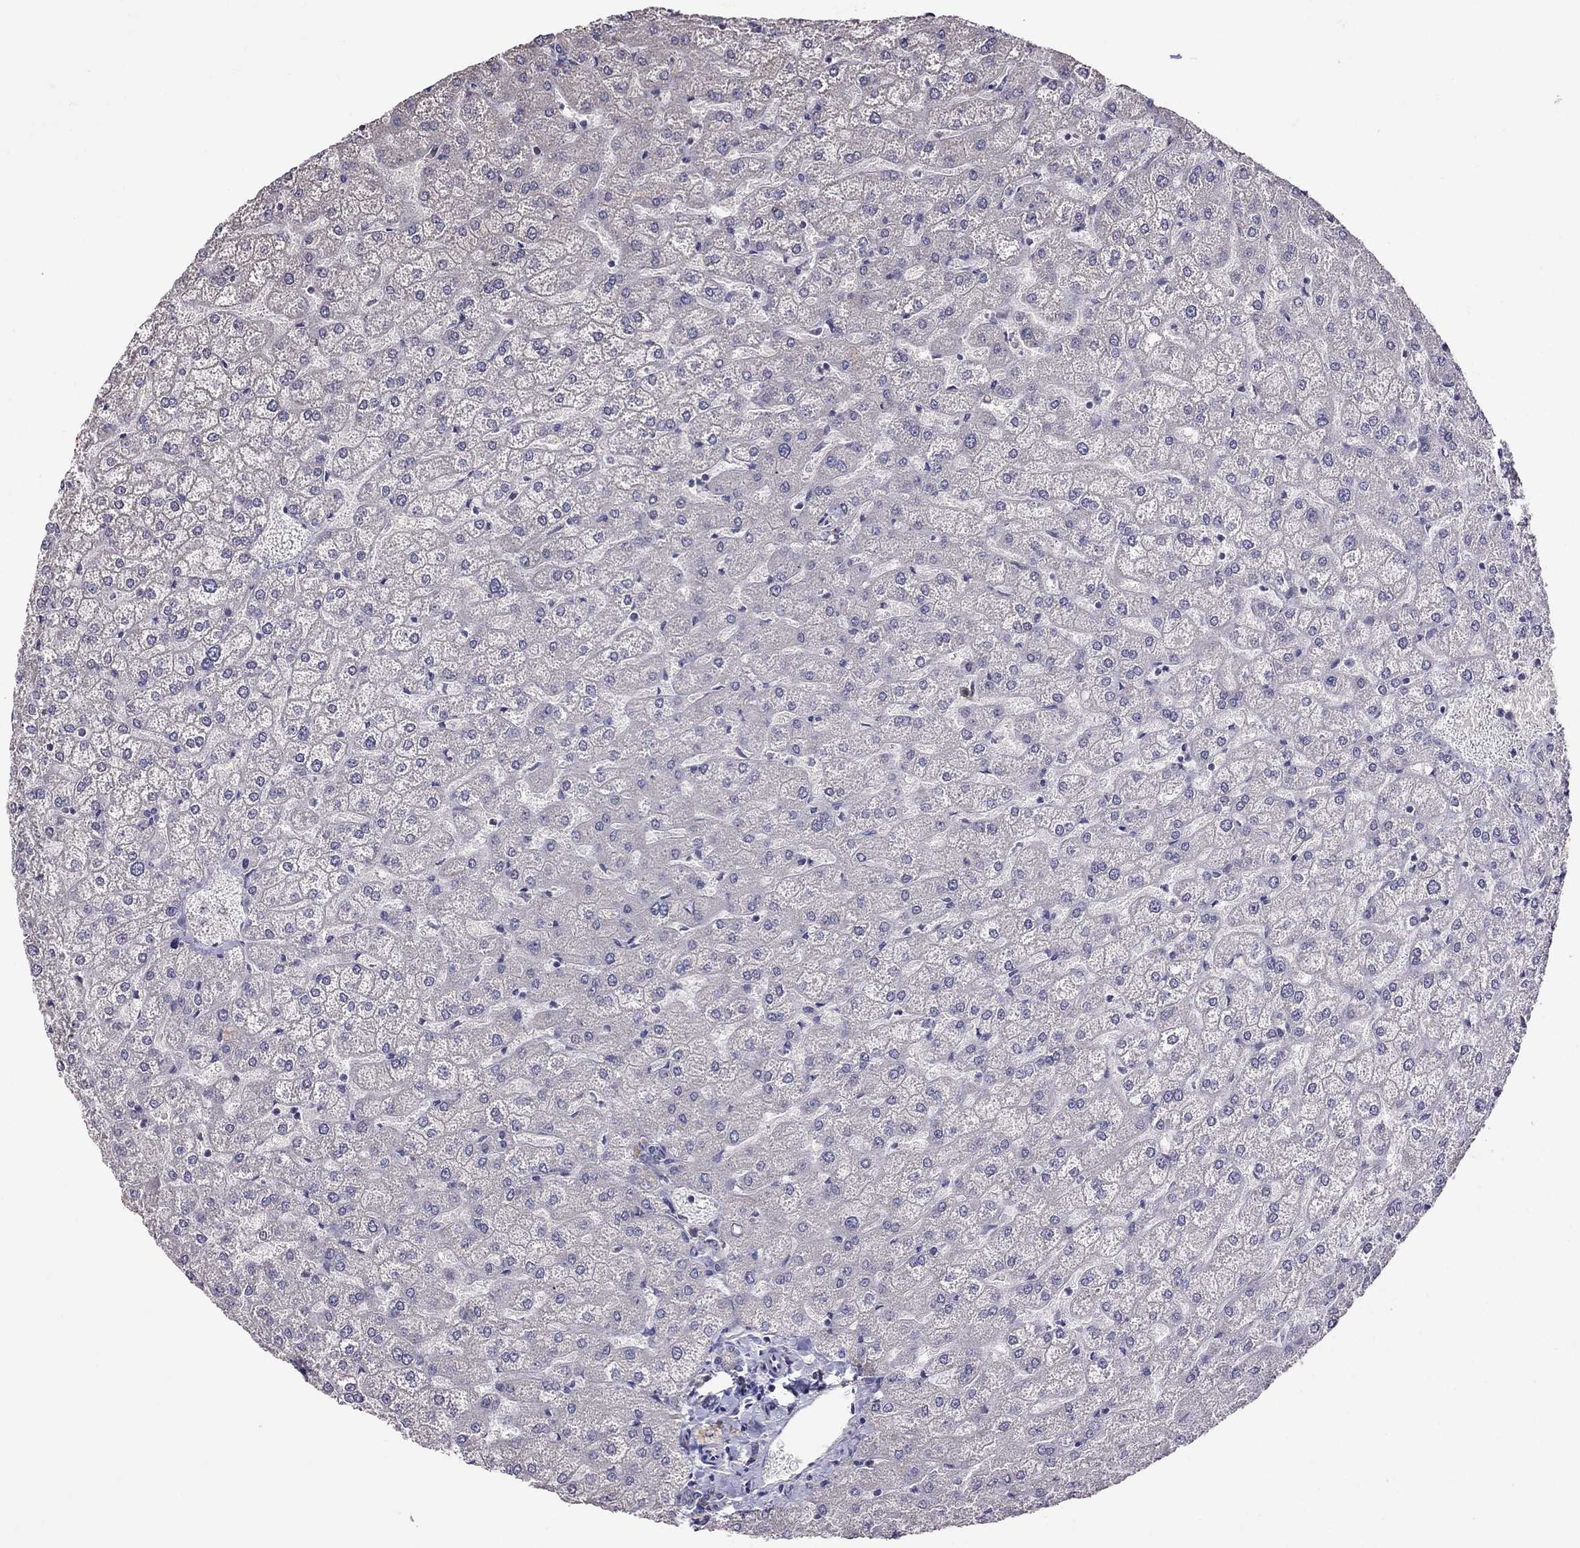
{"staining": {"intensity": "negative", "quantity": "none", "location": "none"}, "tissue": "liver", "cell_type": "Cholangiocytes", "image_type": "normal", "snomed": [{"axis": "morphology", "description": "Normal tissue, NOS"}, {"axis": "topography", "description": "Liver"}], "caption": "Immunohistochemistry (IHC) image of unremarkable liver: human liver stained with DAB (3,3'-diaminobenzidine) demonstrates no significant protein positivity in cholangiocytes.", "gene": "ADAM28", "patient": {"sex": "female", "age": 32}}